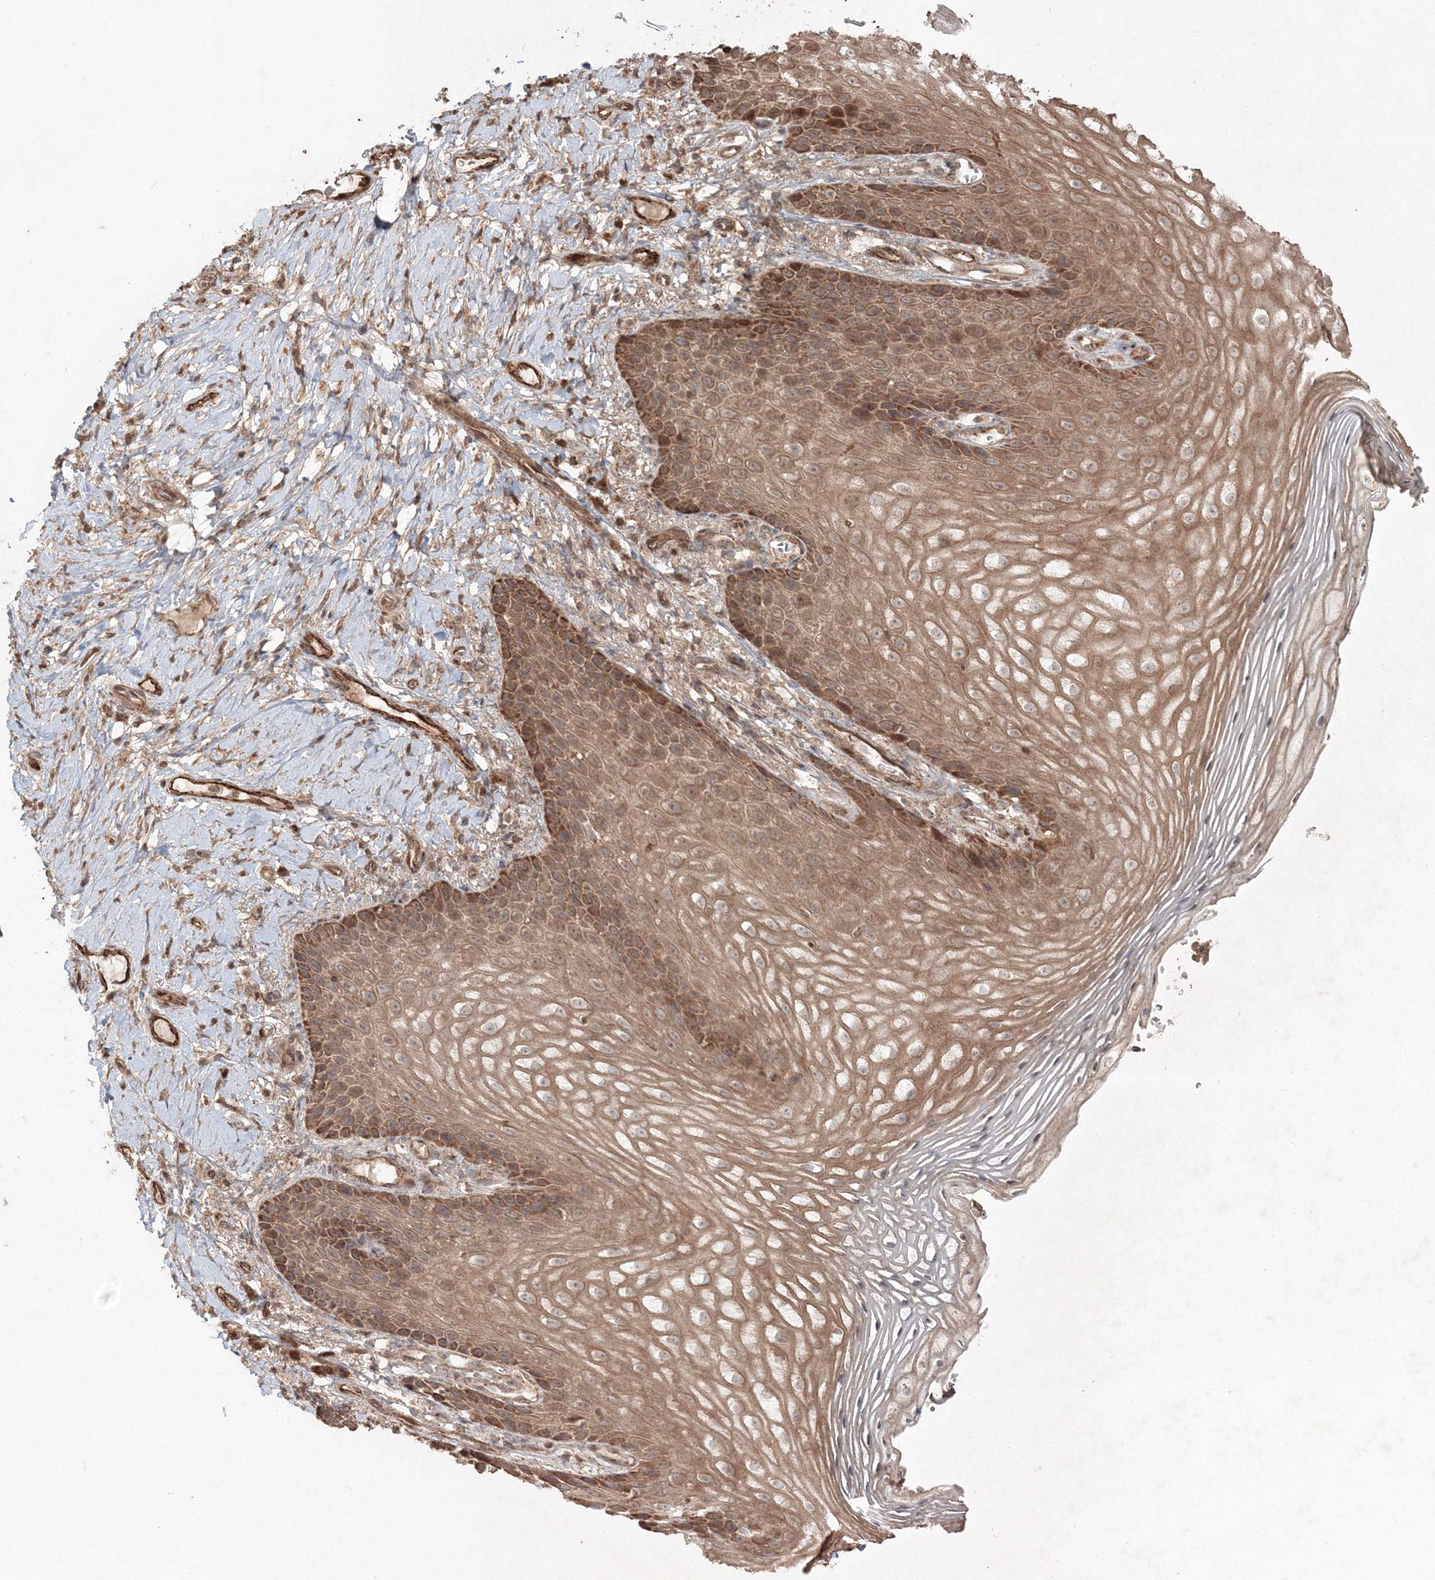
{"staining": {"intensity": "moderate", "quantity": ">75%", "location": "cytoplasmic/membranous"}, "tissue": "vagina", "cell_type": "Squamous epithelial cells", "image_type": "normal", "snomed": [{"axis": "morphology", "description": "Normal tissue, NOS"}, {"axis": "topography", "description": "Vagina"}], "caption": "IHC histopathology image of benign vagina stained for a protein (brown), which shows medium levels of moderate cytoplasmic/membranous staining in approximately >75% of squamous epithelial cells.", "gene": "ANAPC16", "patient": {"sex": "female", "age": 60}}